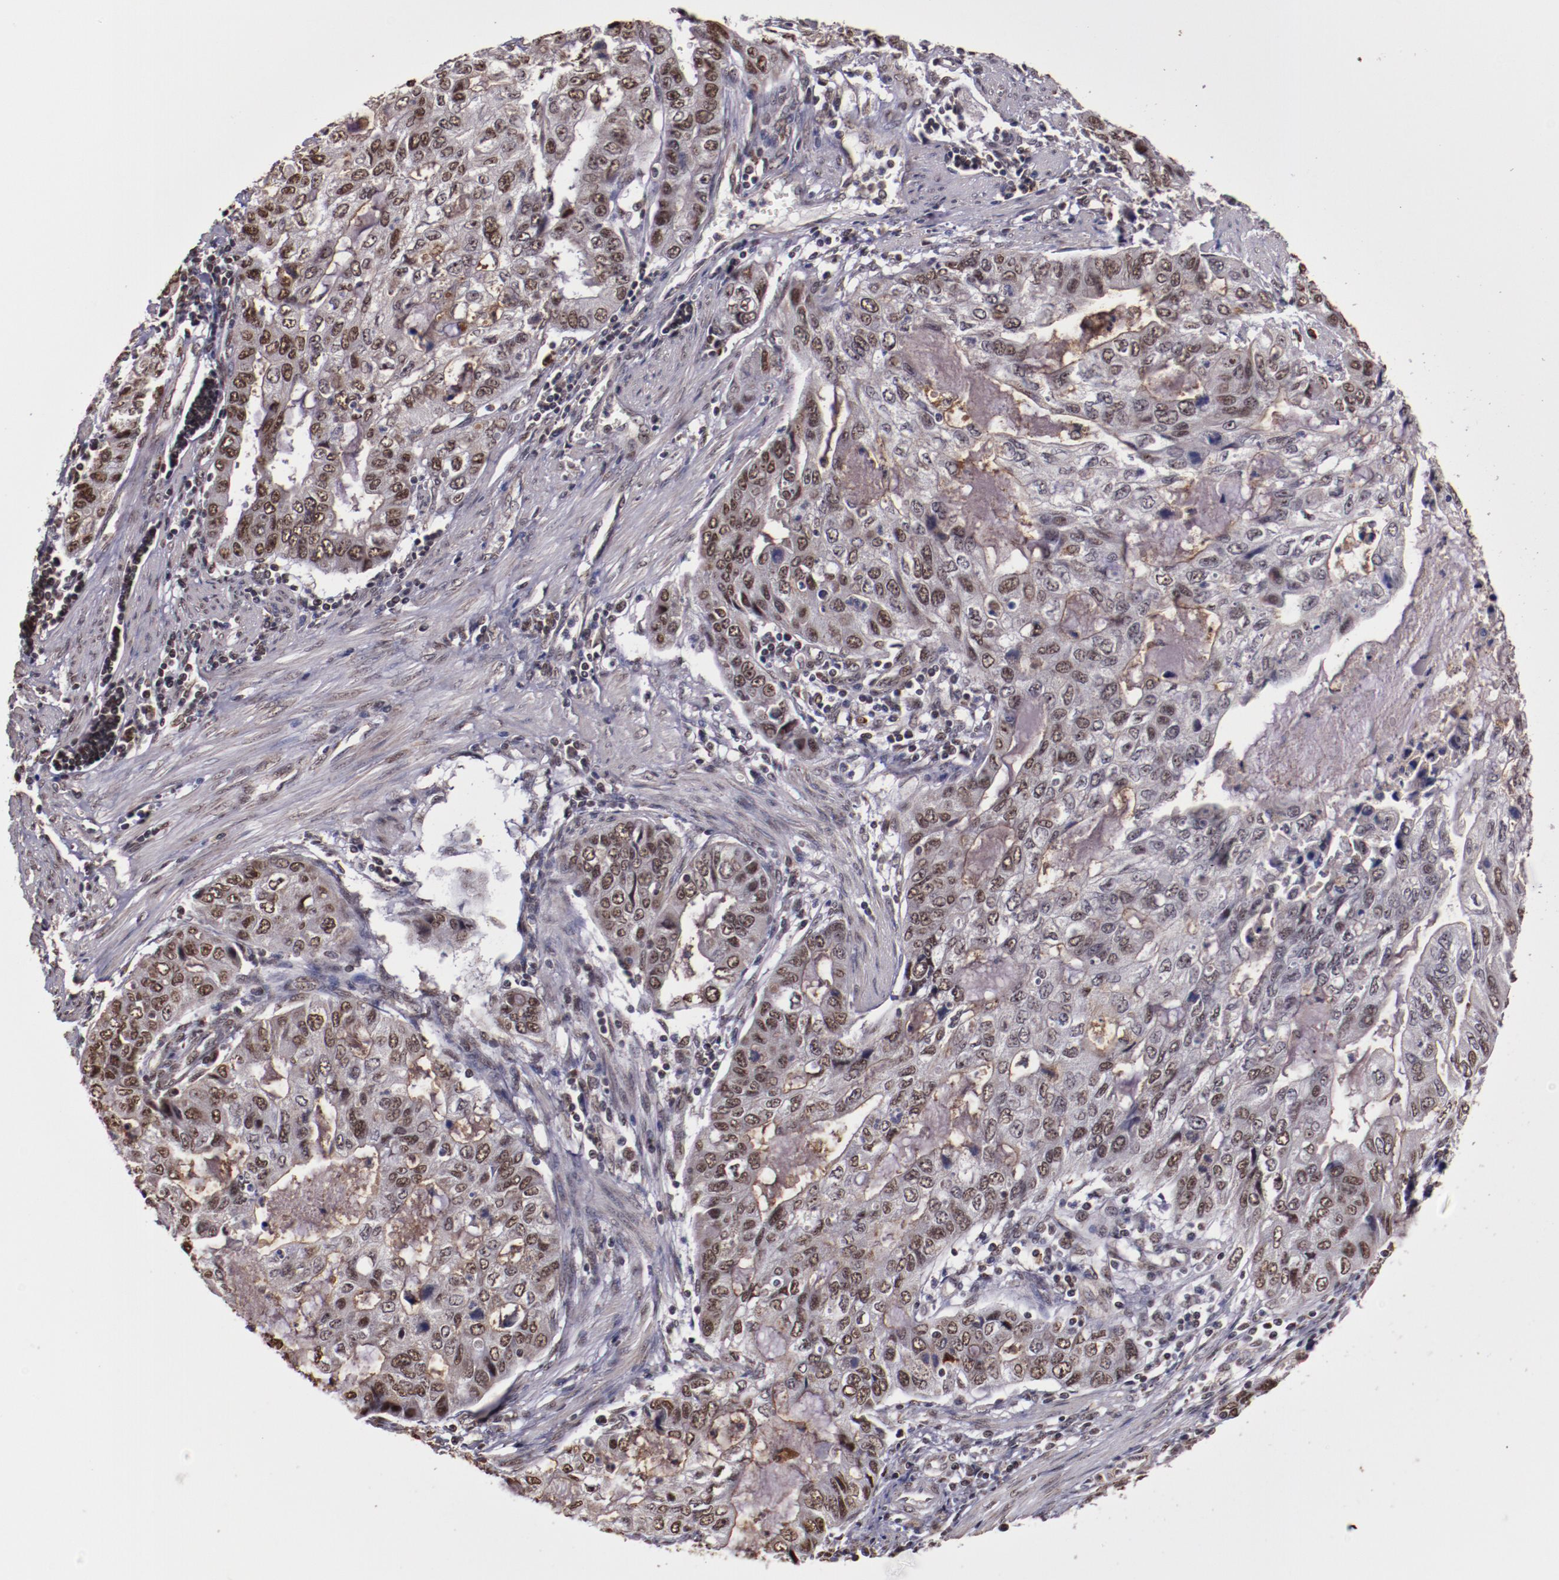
{"staining": {"intensity": "moderate", "quantity": "25%-75%", "location": "nuclear"}, "tissue": "stomach cancer", "cell_type": "Tumor cells", "image_type": "cancer", "snomed": [{"axis": "morphology", "description": "Adenocarcinoma, NOS"}, {"axis": "topography", "description": "Stomach, upper"}], "caption": "Stomach cancer (adenocarcinoma) tissue exhibits moderate nuclear positivity in approximately 25%-75% of tumor cells, visualized by immunohistochemistry.", "gene": "CECR2", "patient": {"sex": "female", "age": 52}}